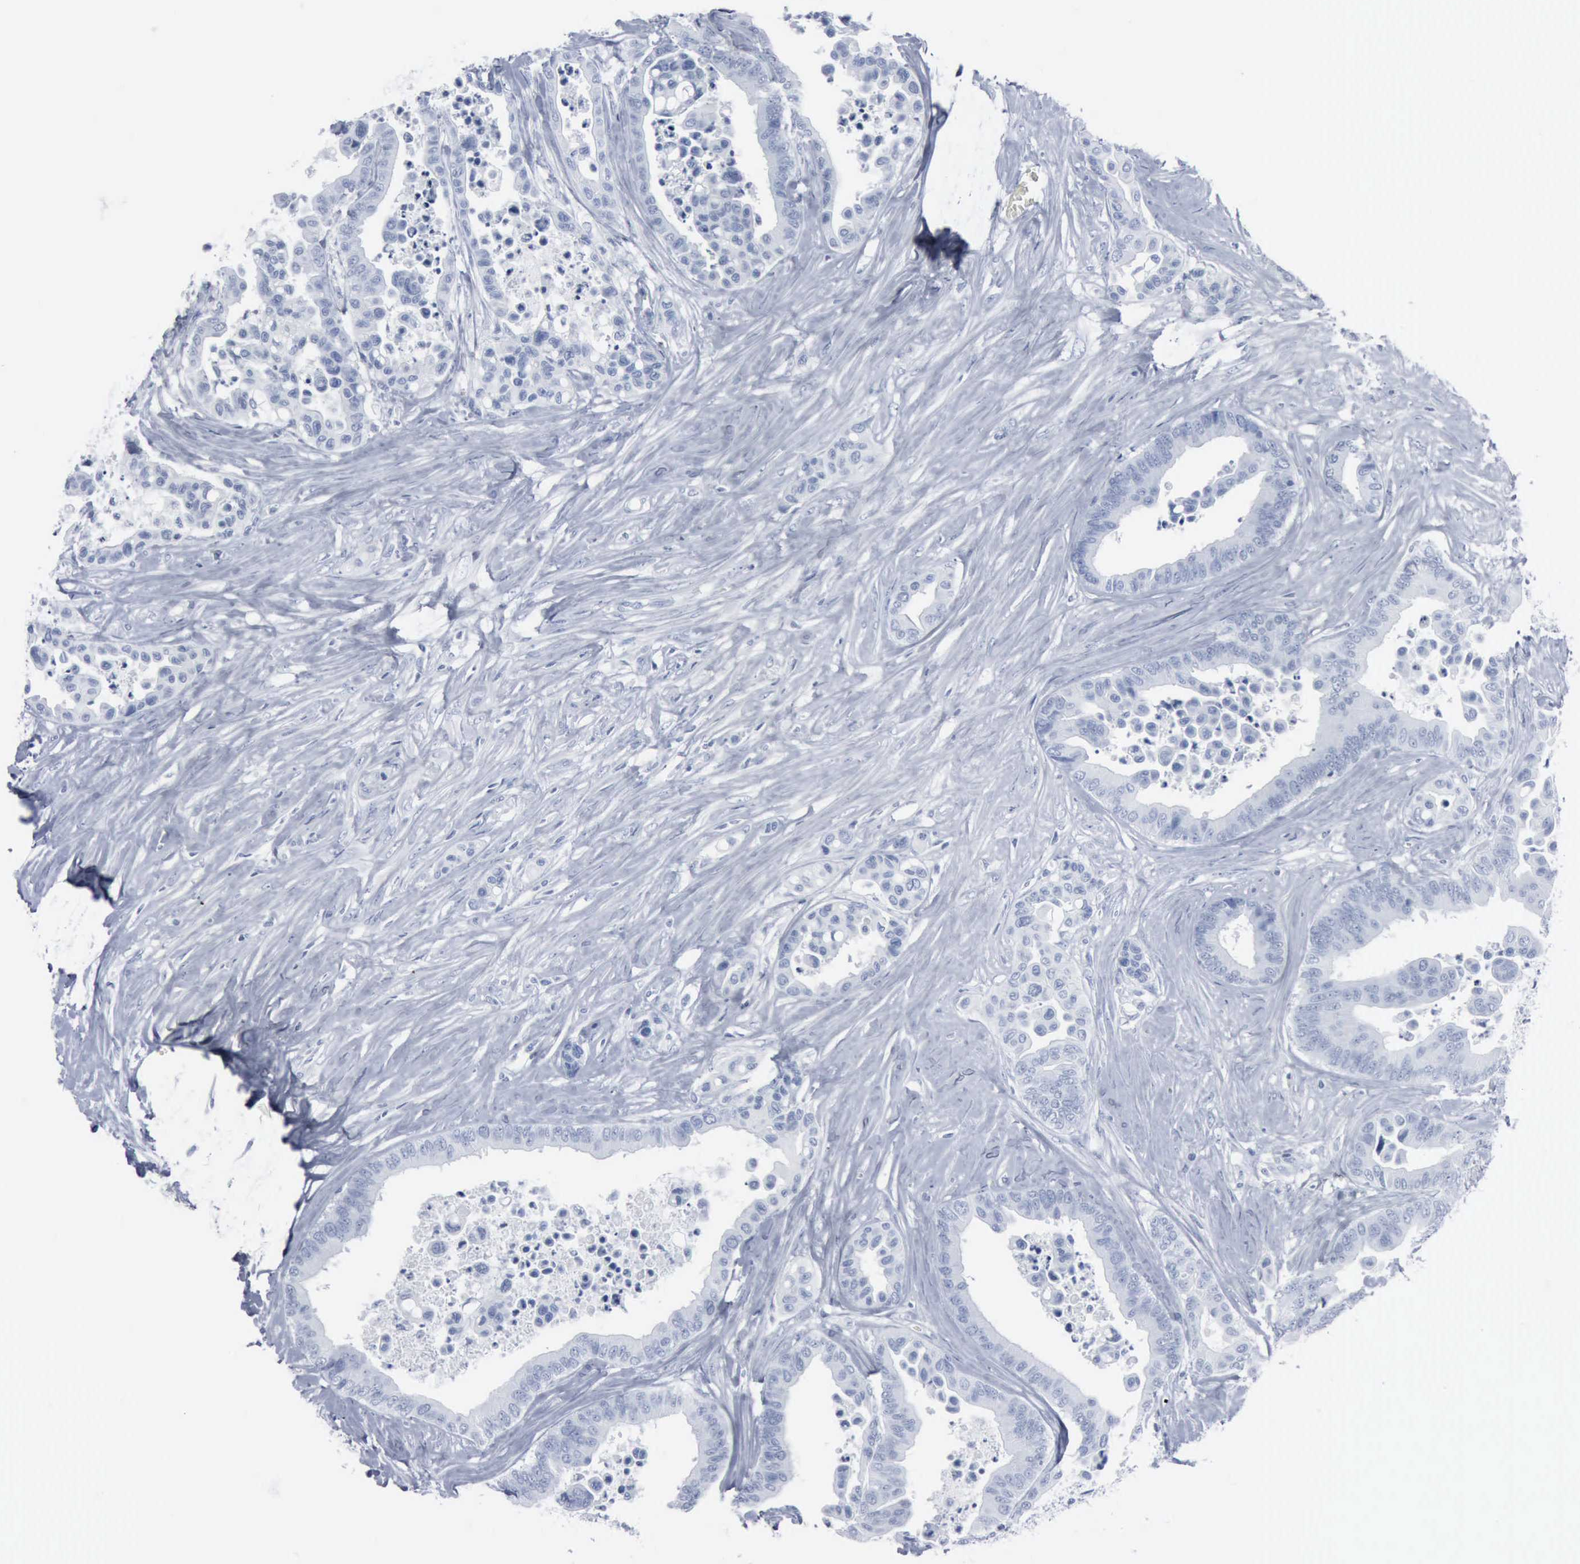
{"staining": {"intensity": "negative", "quantity": "none", "location": "none"}, "tissue": "colorectal cancer", "cell_type": "Tumor cells", "image_type": "cancer", "snomed": [{"axis": "morphology", "description": "Adenocarcinoma, NOS"}, {"axis": "topography", "description": "Colon"}], "caption": "Protein analysis of colorectal cancer reveals no significant expression in tumor cells.", "gene": "DMD", "patient": {"sex": "male", "age": 82}}